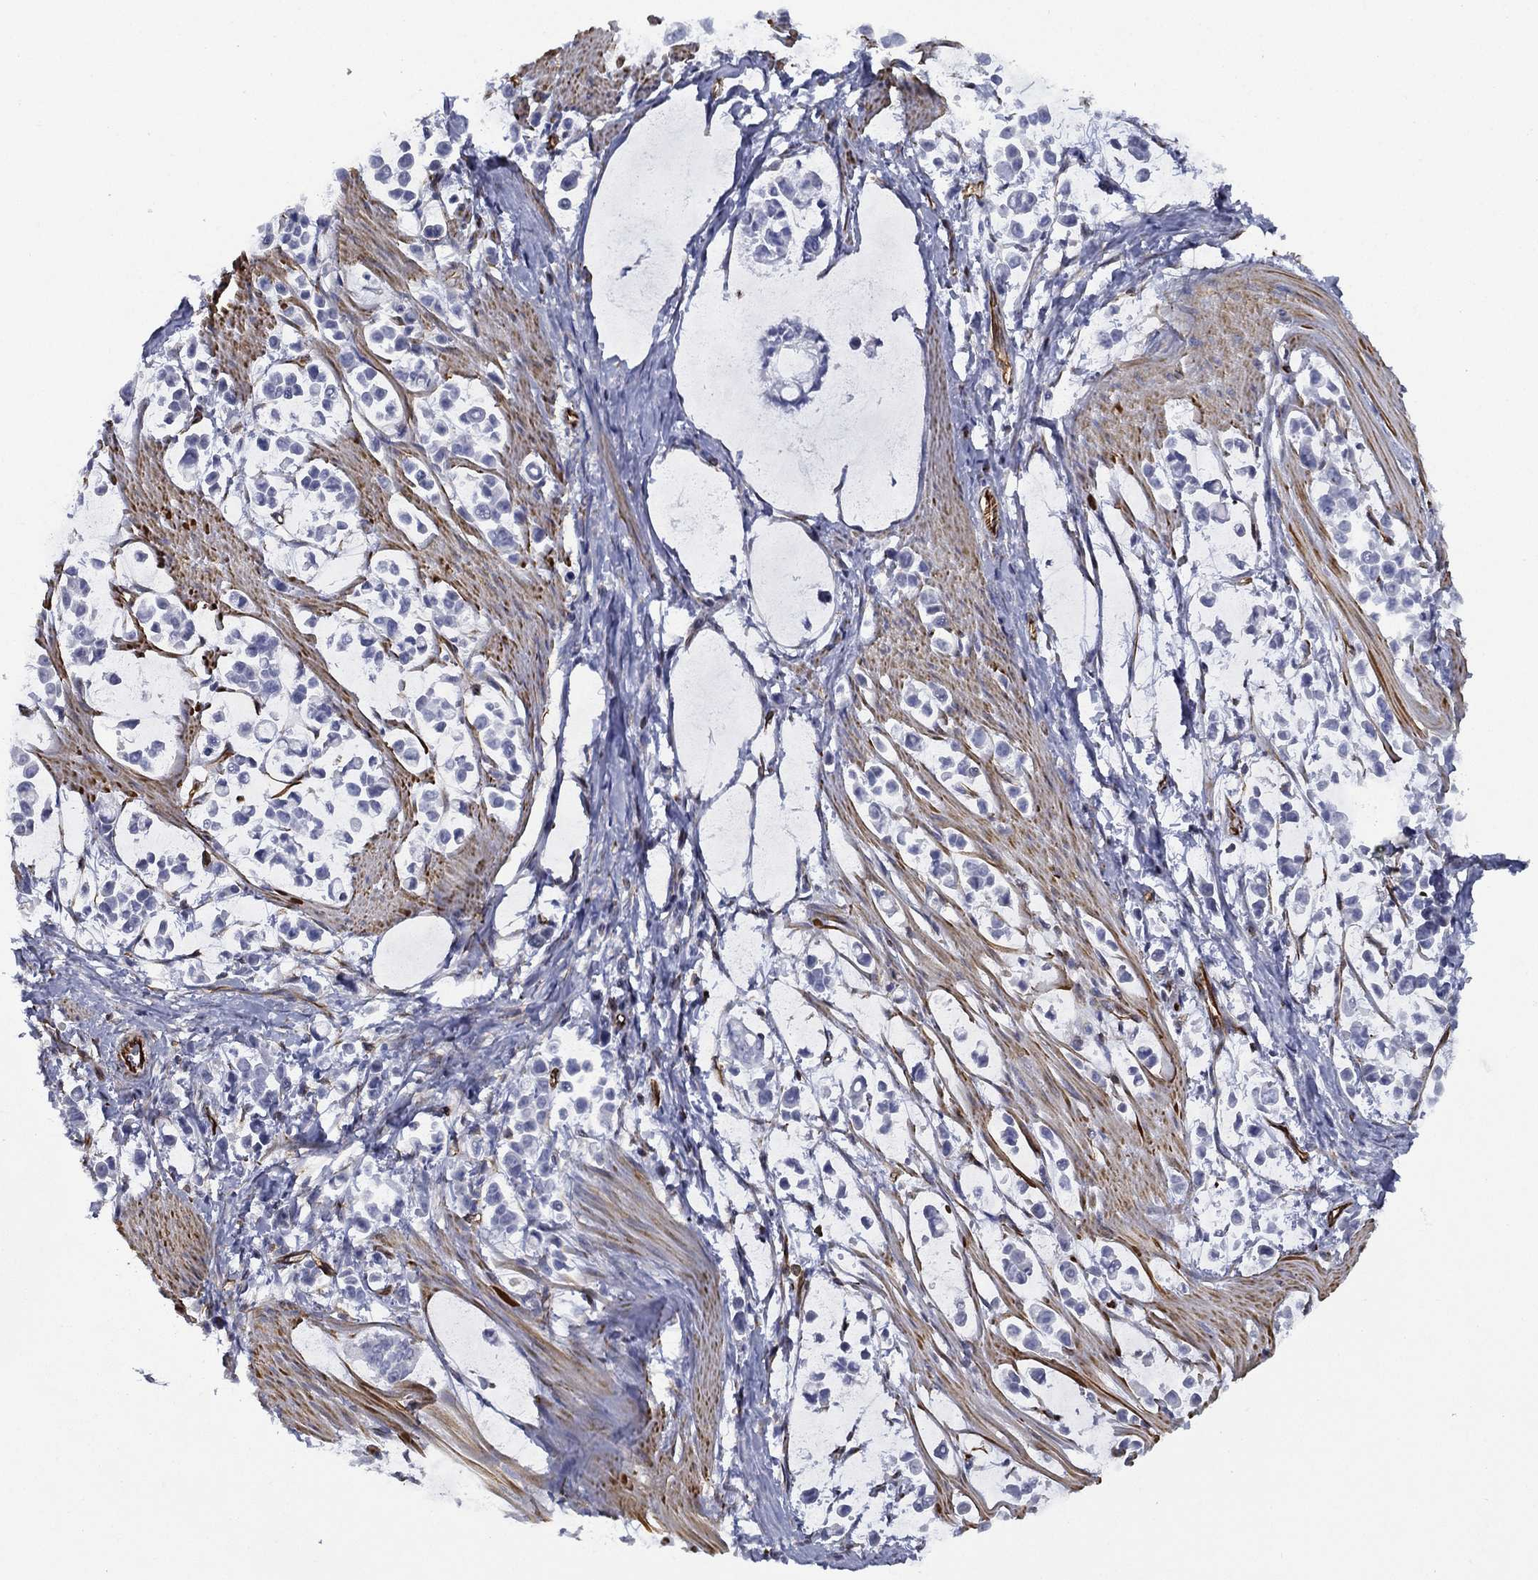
{"staining": {"intensity": "negative", "quantity": "none", "location": "none"}, "tissue": "stomach cancer", "cell_type": "Tumor cells", "image_type": "cancer", "snomed": [{"axis": "morphology", "description": "Adenocarcinoma, NOS"}, {"axis": "topography", "description": "Stomach"}], "caption": "Immunohistochemistry (IHC) of human stomach cancer displays no positivity in tumor cells.", "gene": "MAS1", "patient": {"sex": "male", "age": 82}}